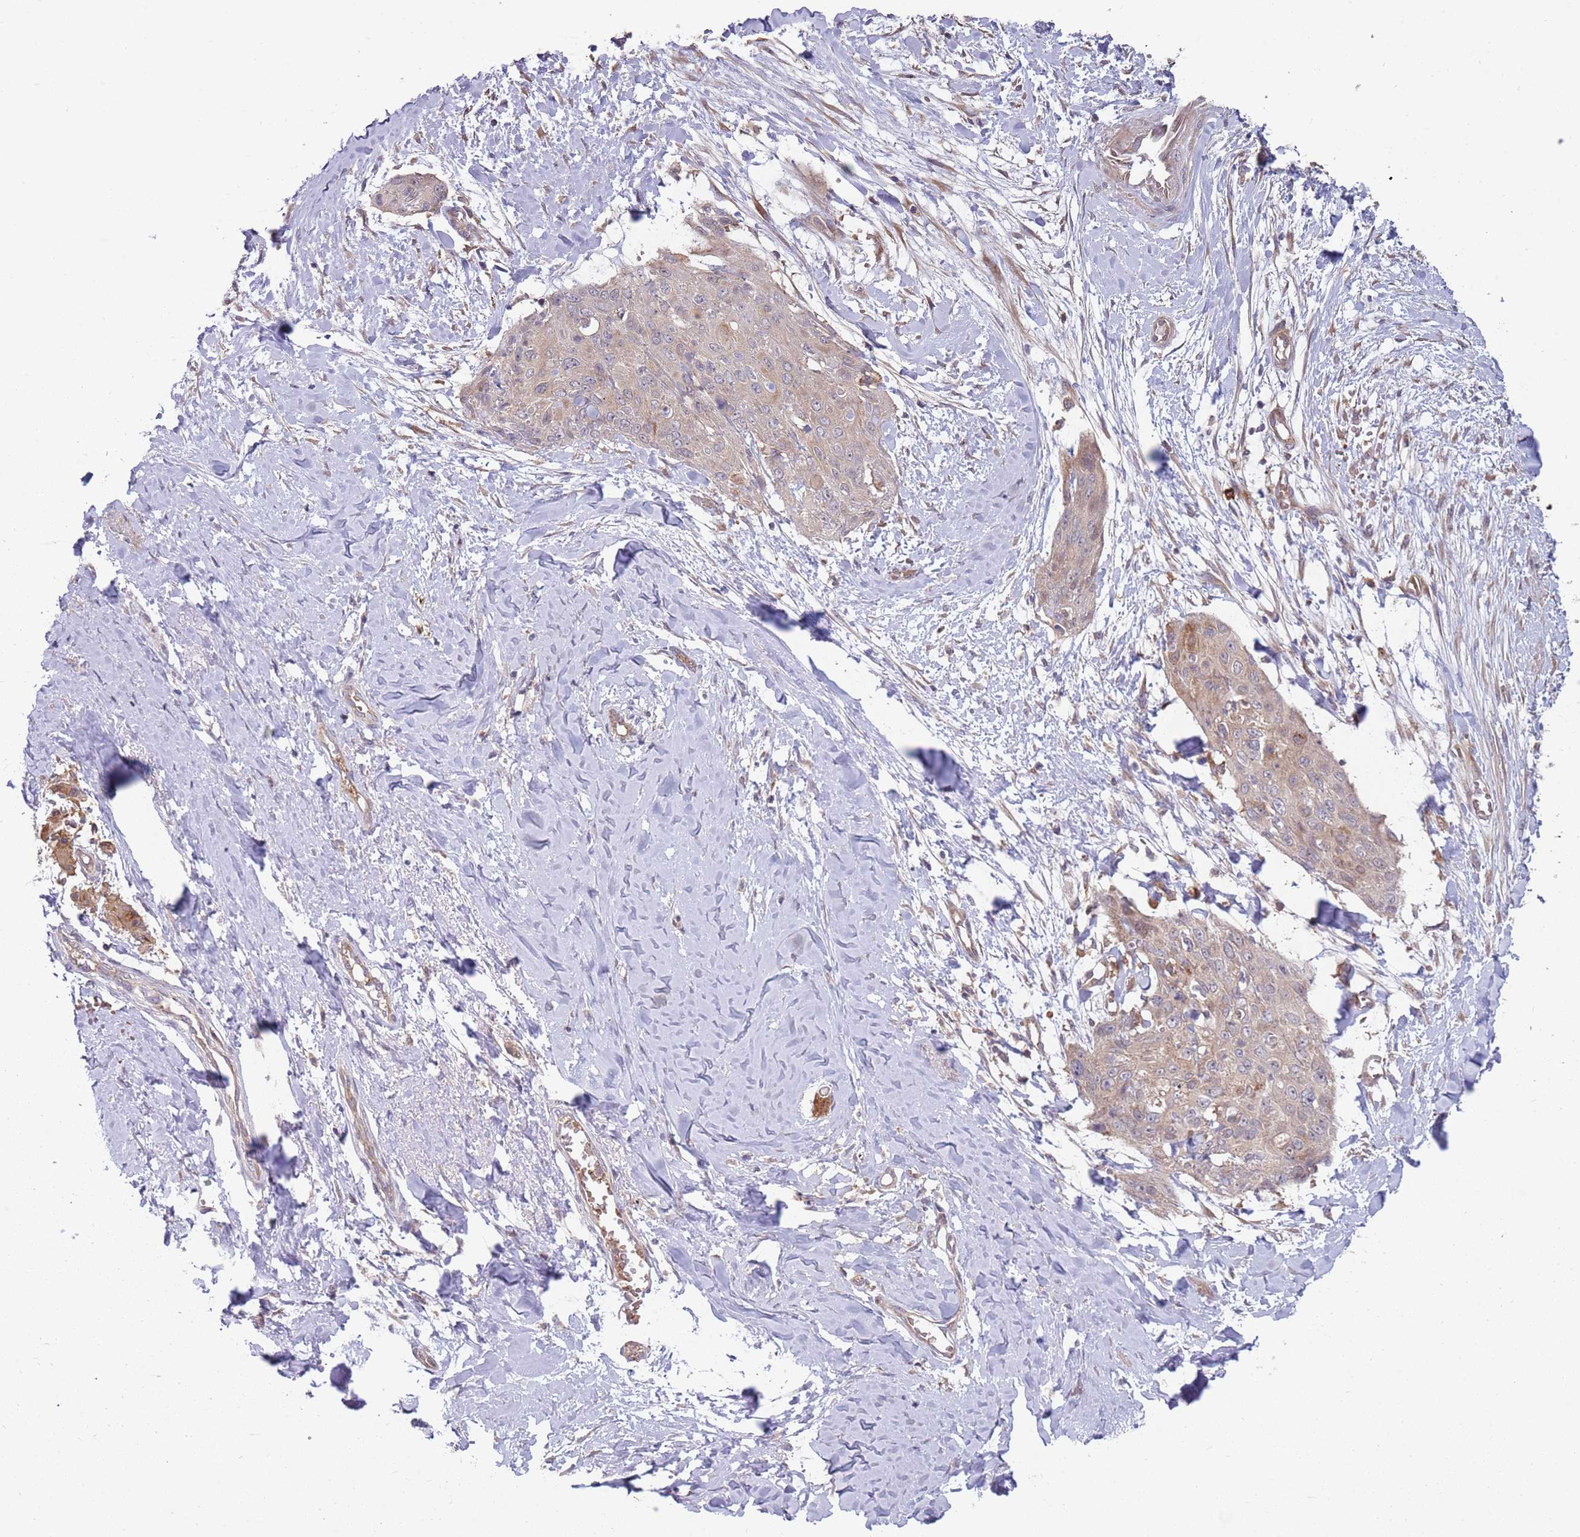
{"staining": {"intensity": "weak", "quantity": ">75%", "location": "cytoplasmic/membranous"}, "tissue": "skin cancer", "cell_type": "Tumor cells", "image_type": "cancer", "snomed": [{"axis": "morphology", "description": "Squamous cell carcinoma, NOS"}, {"axis": "topography", "description": "Skin"}, {"axis": "topography", "description": "Vulva"}], "caption": "Weak cytoplasmic/membranous staining for a protein is appreciated in about >75% of tumor cells of squamous cell carcinoma (skin) using immunohistochemistry.", "gene": "GGA1", "patient": {"sex": "female", "age": 85}}